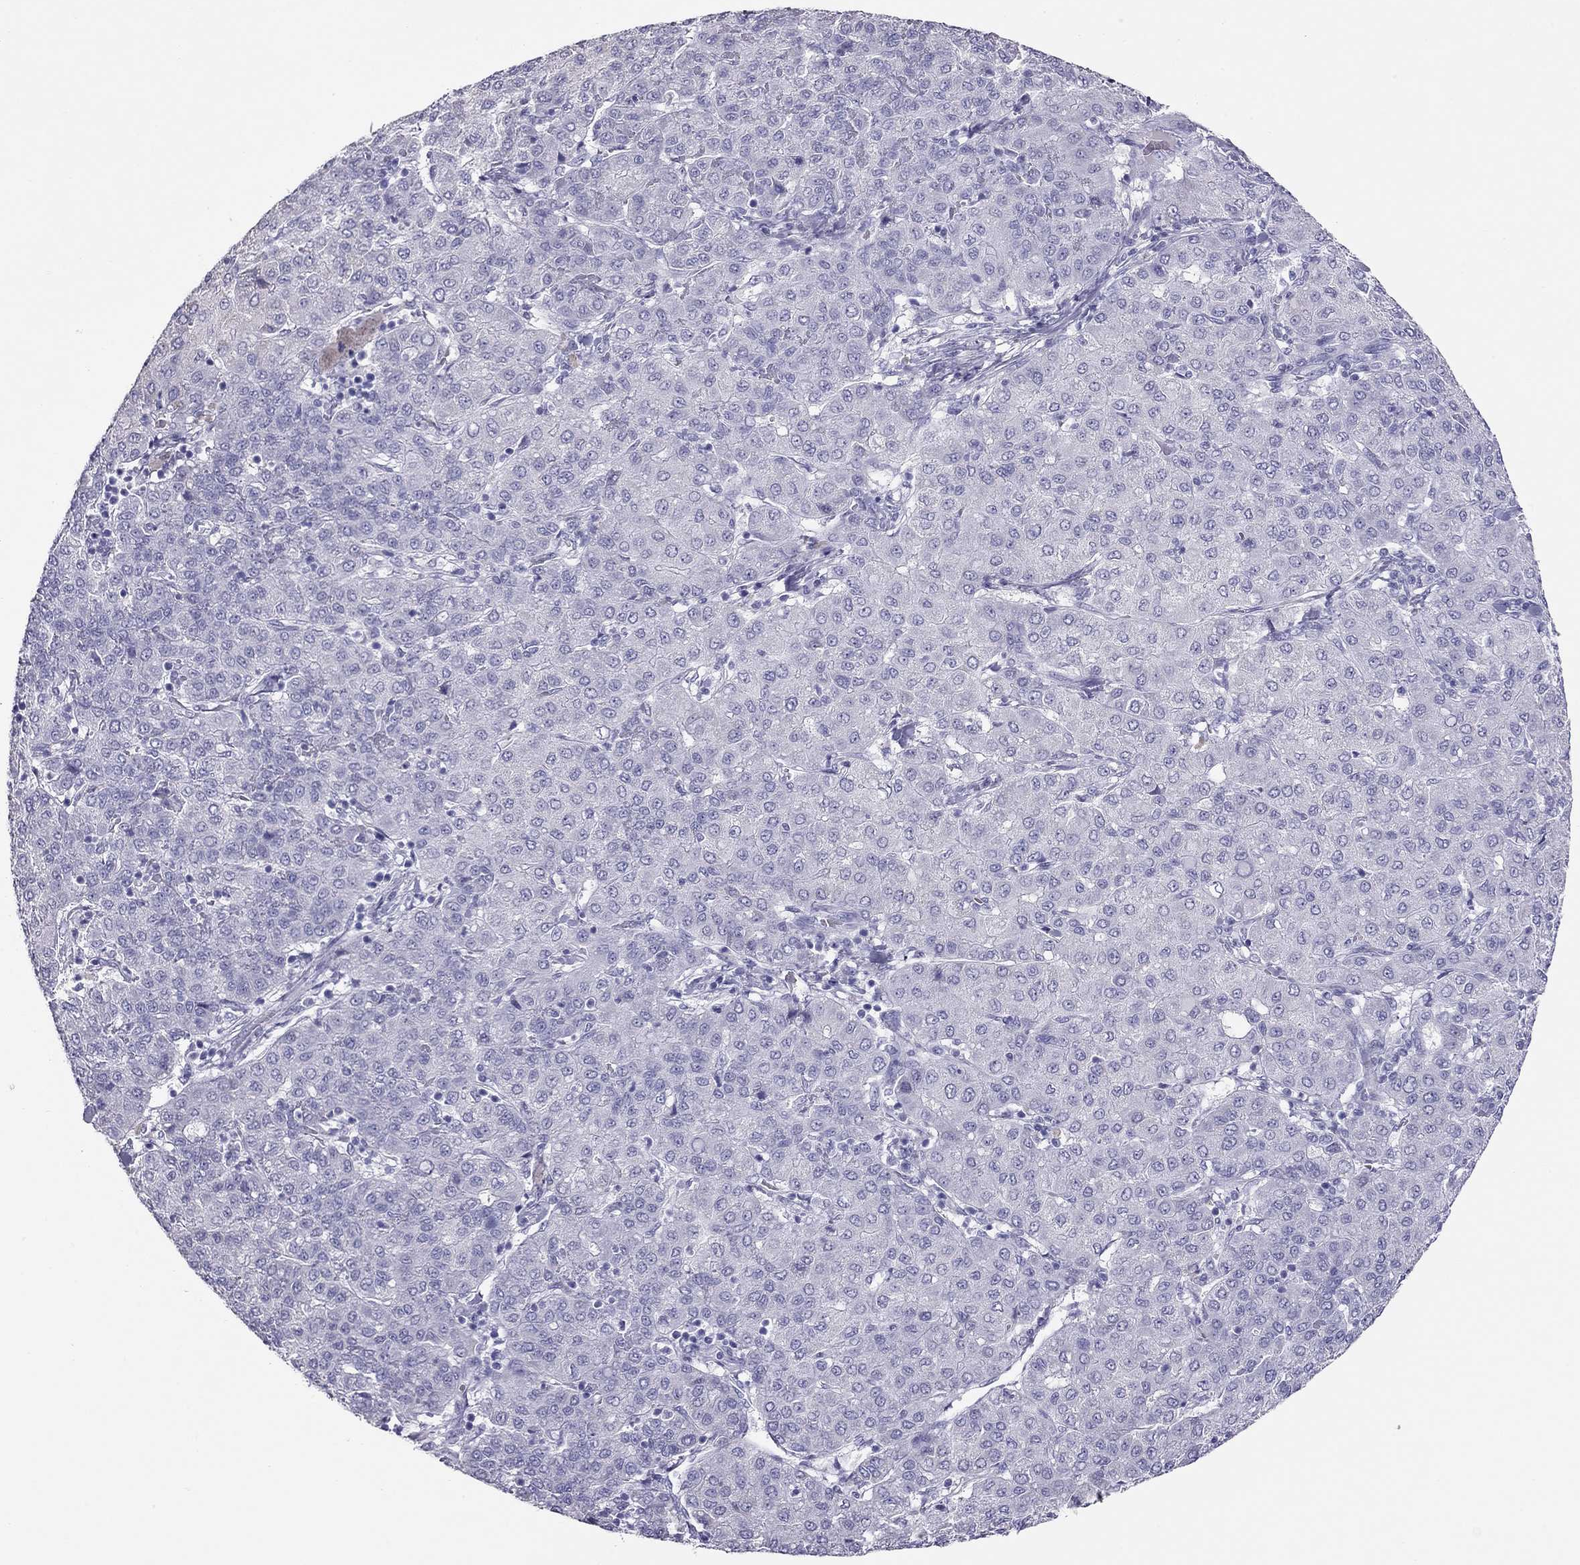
{"staining": {"intensity": "negative", "quantity": "none", "location": "none"}, "tissue": "liver cancer", "cell_type": "Tumor cells", "image_type": "cancer", "snomed": [{"axis": "morphology", "description": "Carcinoma, Hepatocellular, NOS"}, {"axis": "topography", "description": "Liver"}], "caption": "Liver cancer (hepatocellular carcinoma) was stained to show a protein in brown. There is no significant positivity in tumor cells.", "gene": "KCNV2", "patient": {"sex": "male", "age": 65}}